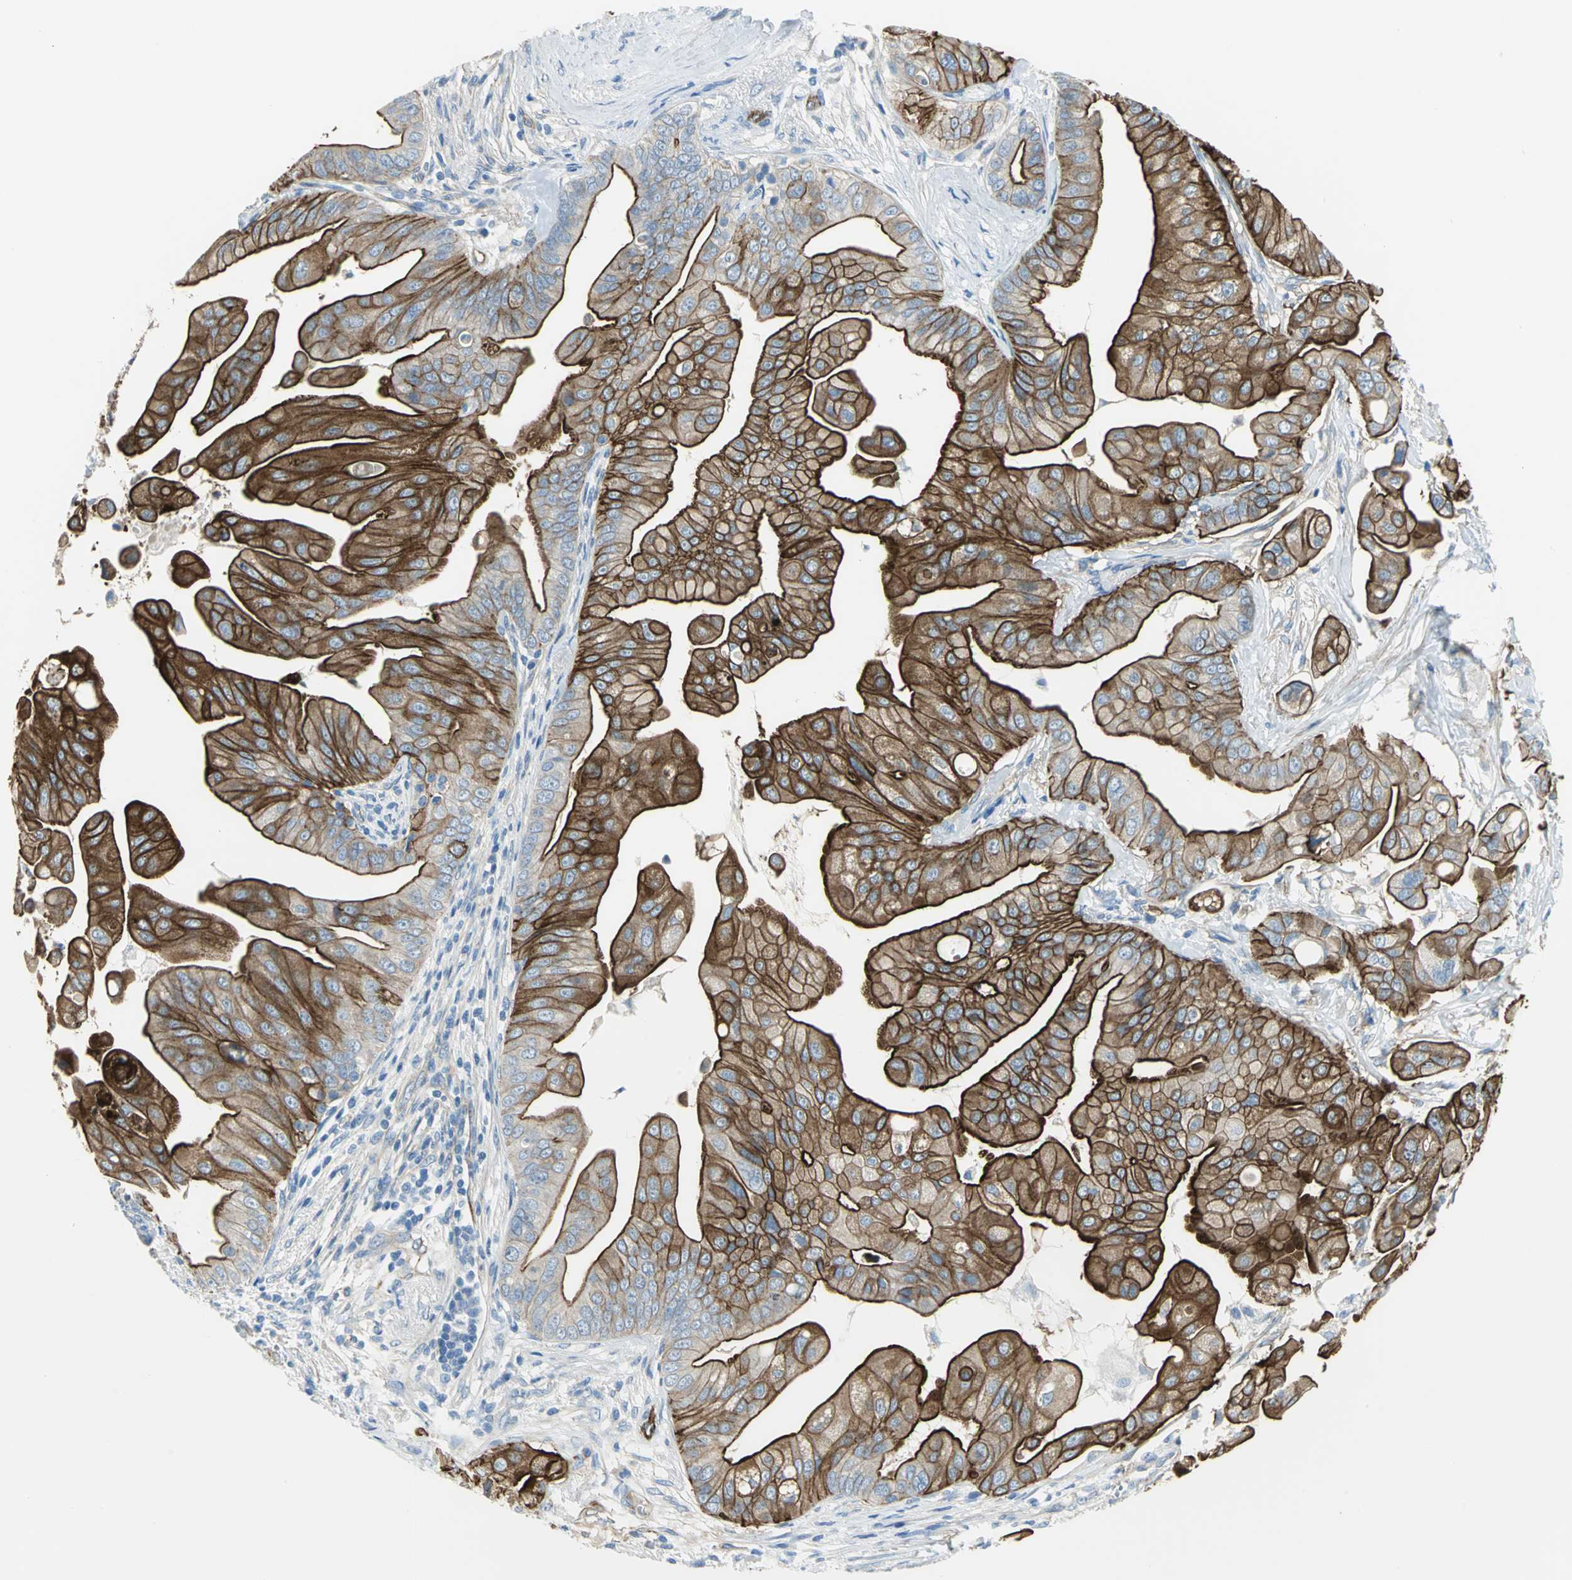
{"staining": {"intensity": "strong", "quantity": ">75%", "location": "cytoplasmic/membranous"}, "tissue": "pancreatic cancer", "cell_type": "Tumor cells", "image_type": "cancer", "snomed": [{"axis": "morphology", "description": "Adenocarcinoma, NOS"}, {"axis": "topography", "description": "Pancreas"}], "caption": "Brown immunohistochemical staining in human adenocarcinoma (pancreatic) exhibits strong cytoplasmic/membranous expression in about >75% of tumor cells.", "gene": "FLNB", "patient": {"sex": "female", "age": 75}}